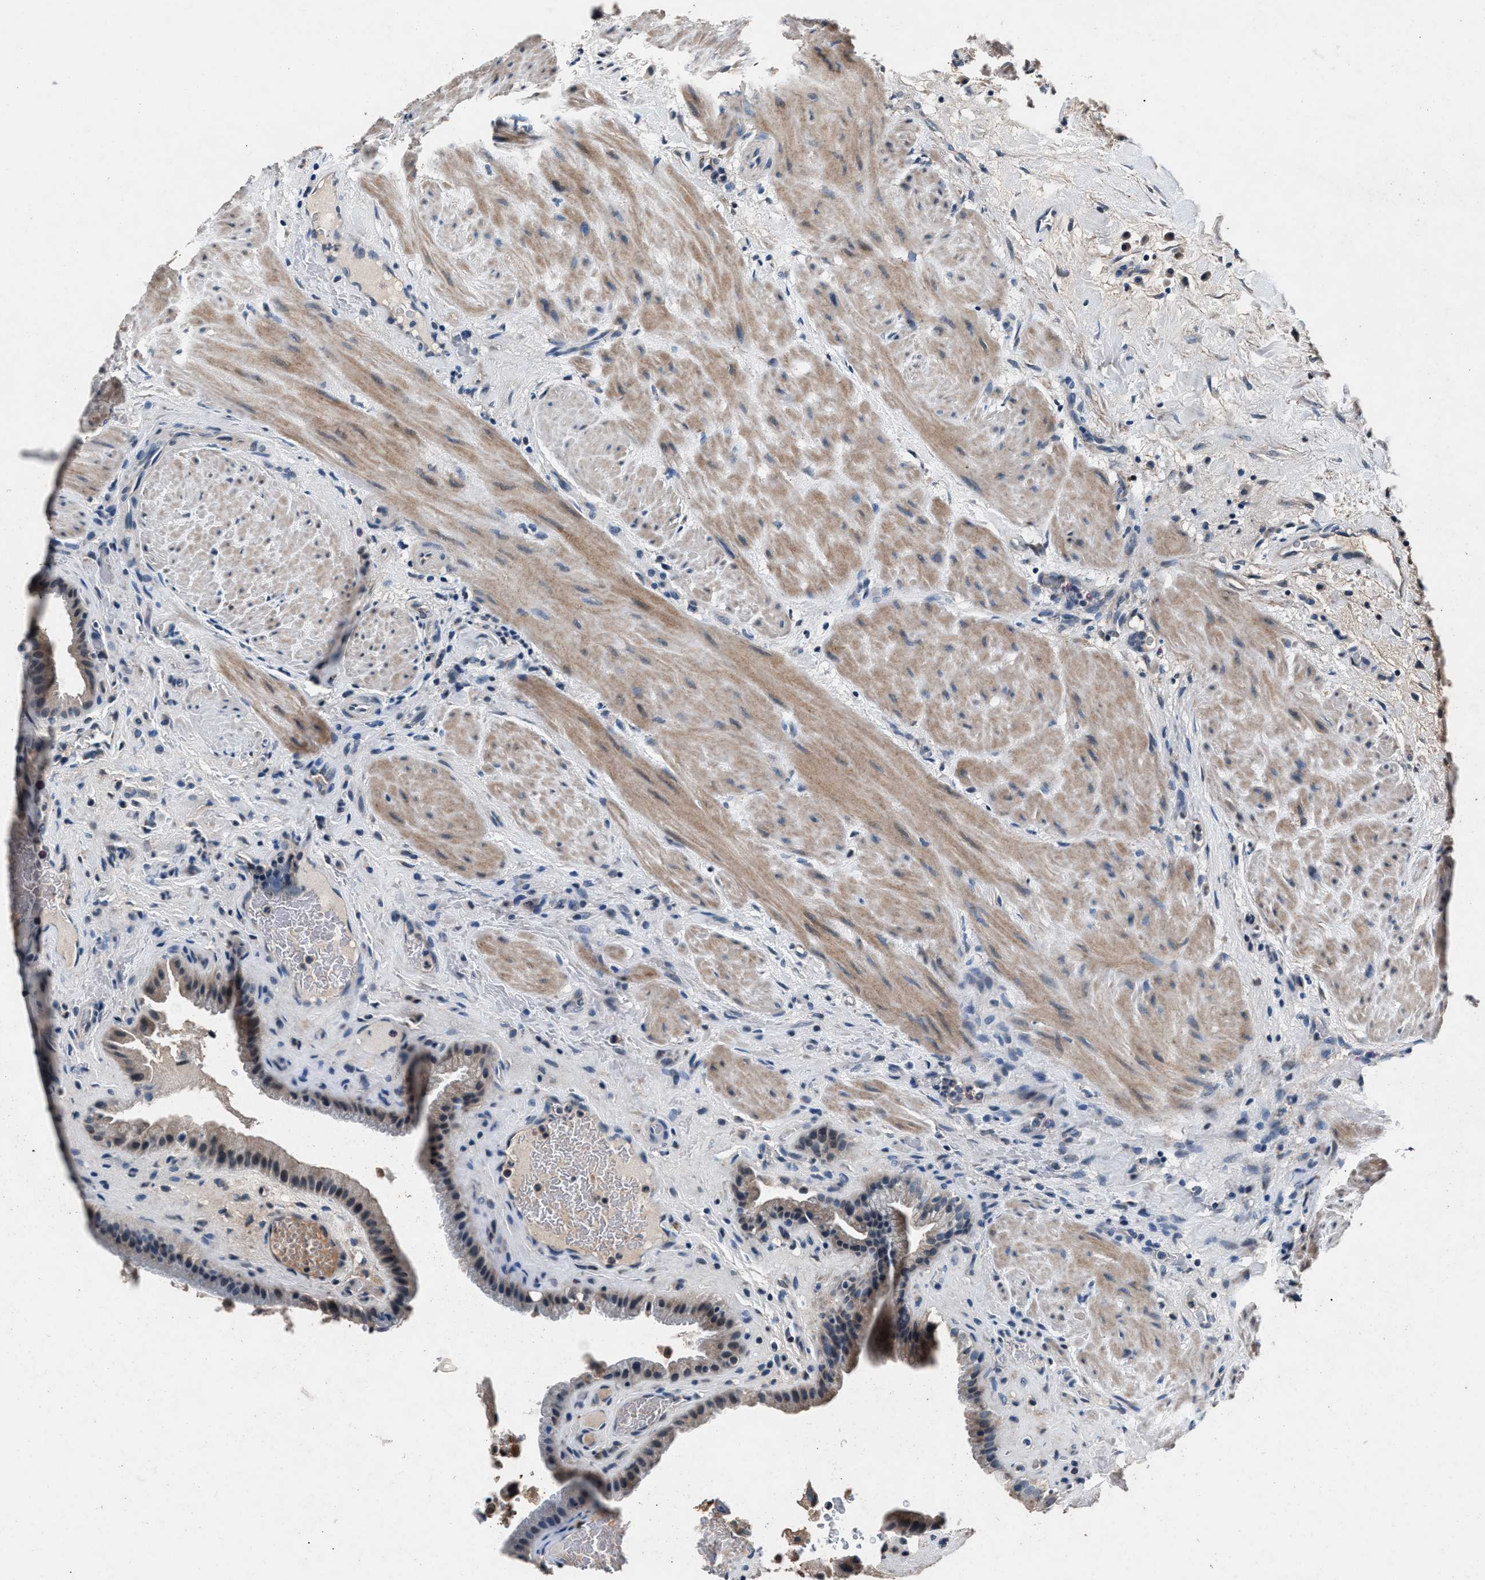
{"staining": {"intensity": "weak", "quantity": ">75%", "location": "cytoplasmic/membranous"}, "tissue": "gallbladder", "cell_type": "Glandular cells", "image_type": "normal", "snomed": [{"axis": "morphology", "description": "Normal tissue, NOS"}, {"axis": "topography", "description": "Gallbladder"}], "caption": "IHC micrograph of unremarkable human gallbladder stained for a protein (brown), which displays low levels of weak cytoplasmic/membranous staining in approximately >75% of glandular cells.", "gene": "DENND6B", "patient": {"sex": "male", "age": 49}}